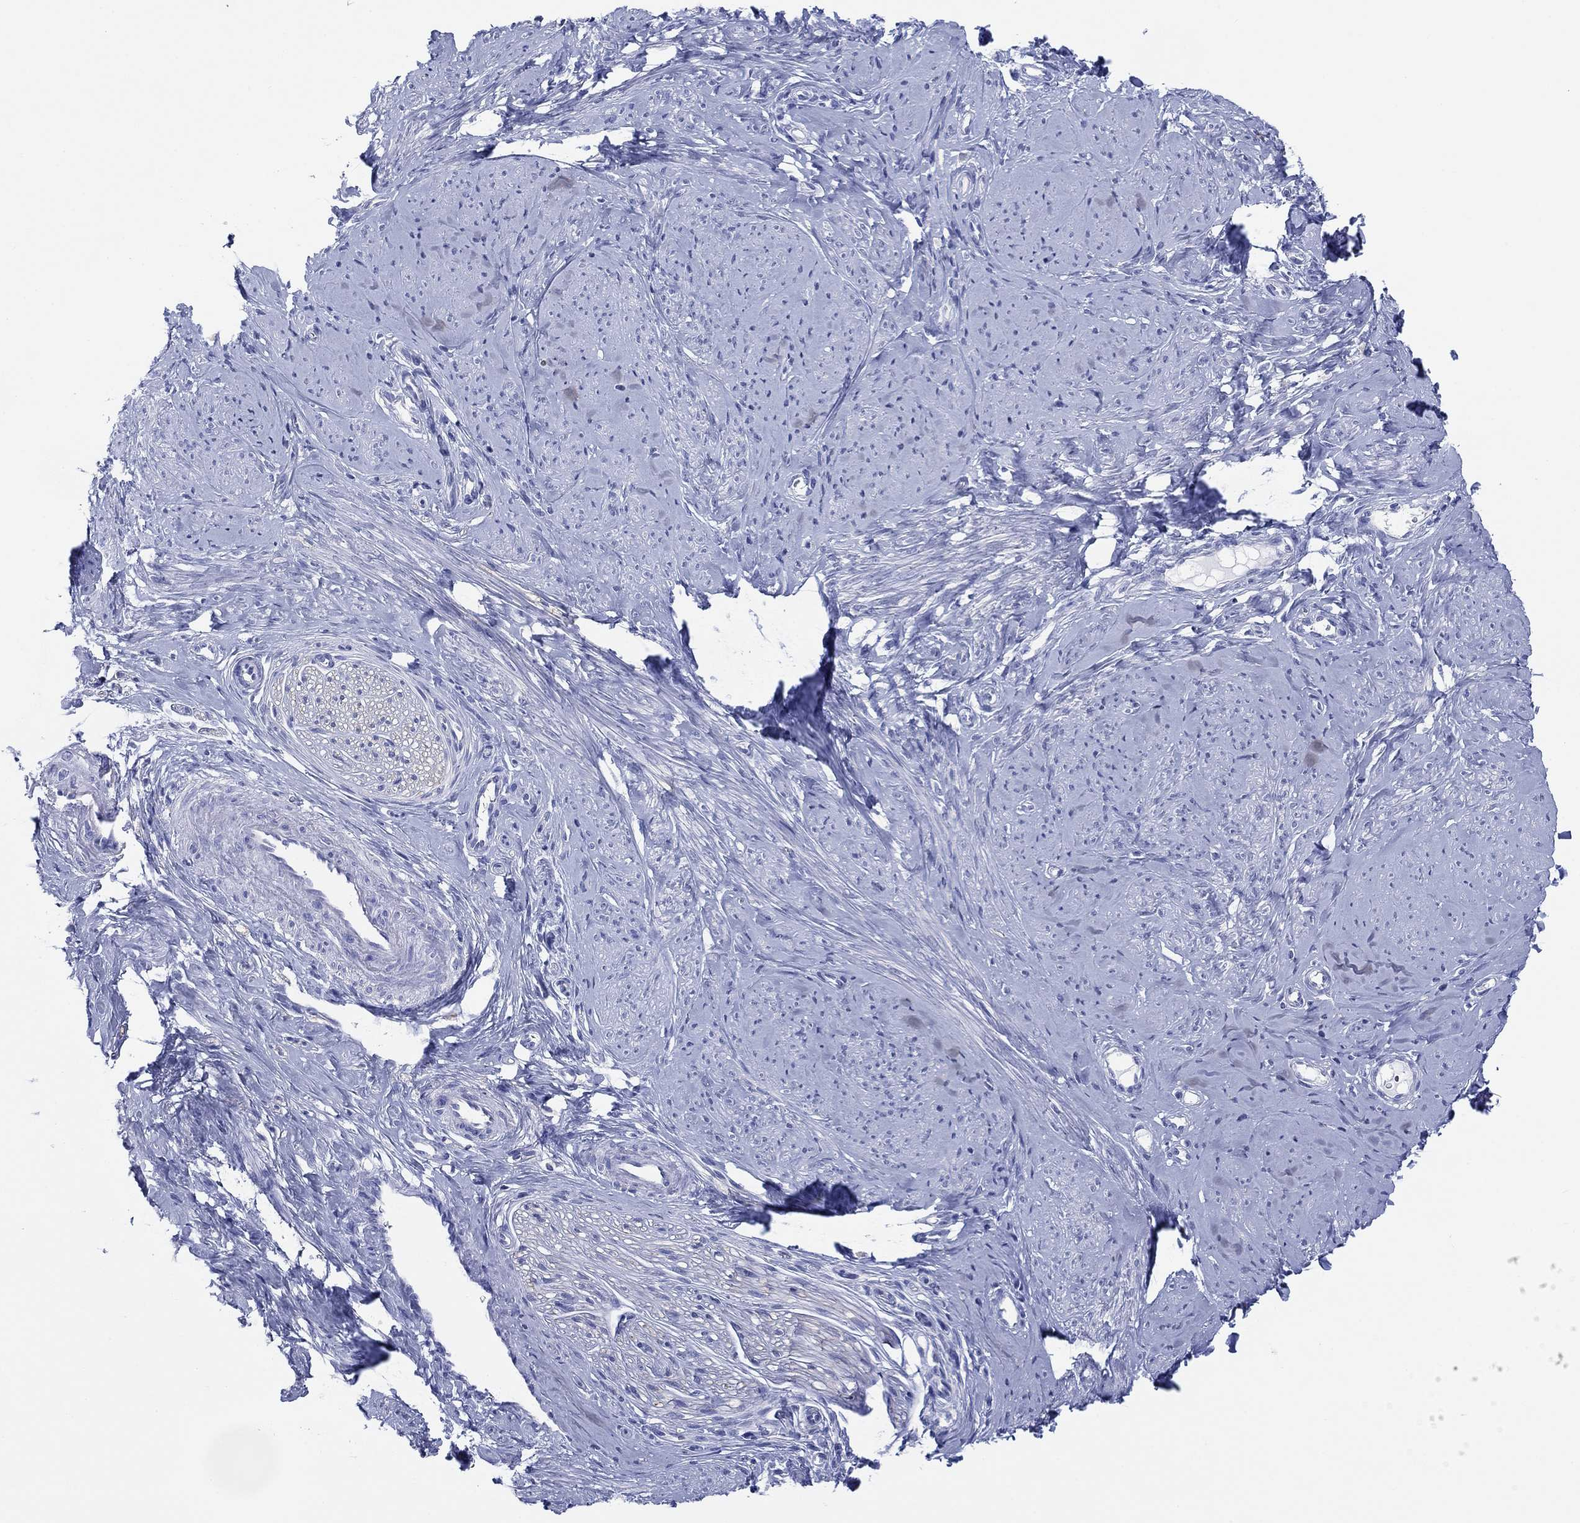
{"staining": {"intensity": "negative", "quantity": "none", "location": "none"}, "tissue": "smooth muscle", "cell_type": "Smooth muscle cells", "image_type": "normal", "snomed": [{"axis": "morphology", "description": "Normal tissue, NOS"}, {"axis": "topography", "description": "Smooth muscle"}], "caption": "Immunohistochemistry (IHC) micrograph of benign smooth muscle stained for a protein (brown), which displays no expression in smooth muscle cells. Nuclei are stained in blue.", "gene": "ATP1B1", "patient": {"sex": "female", "age": 48}}